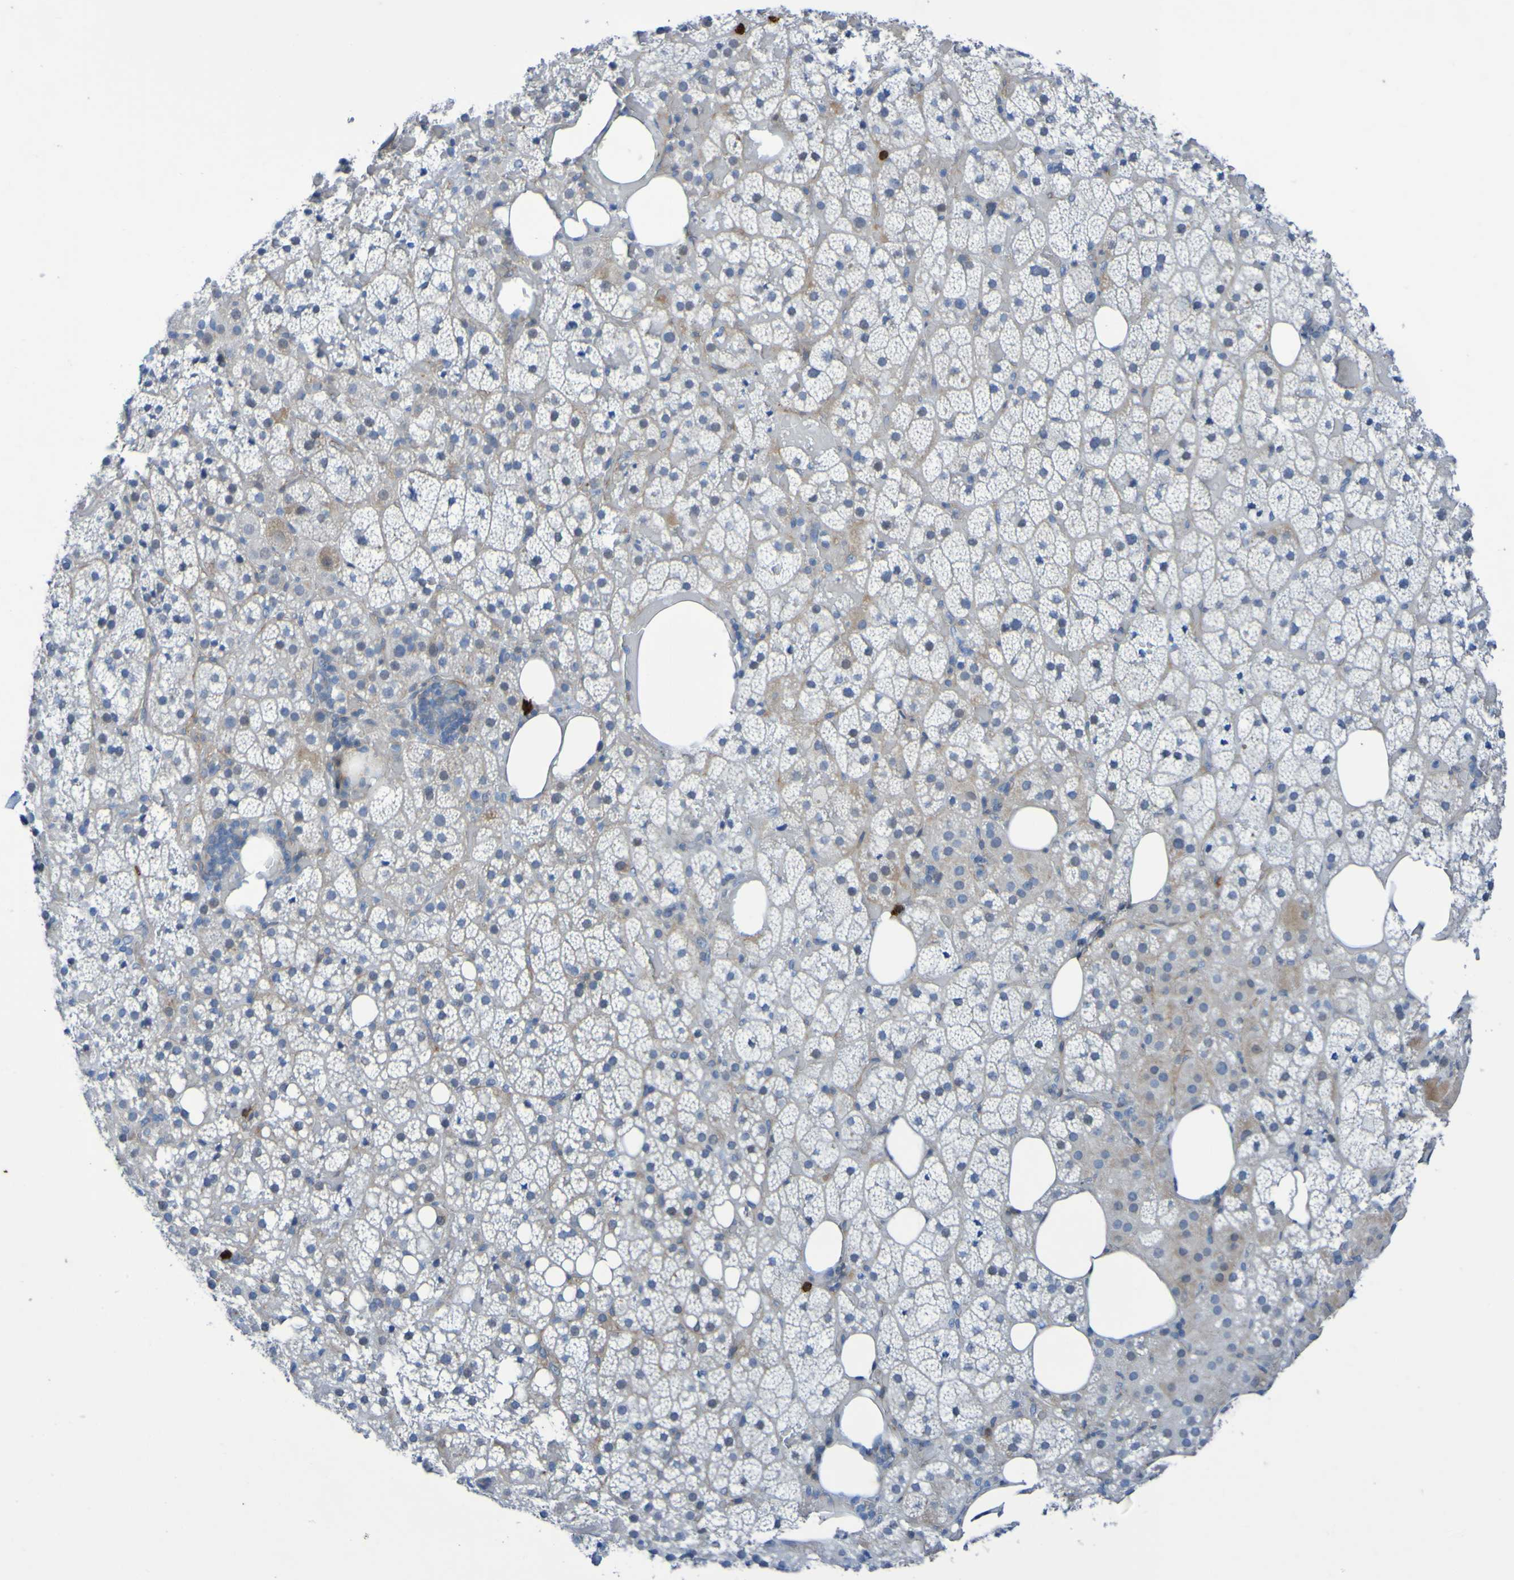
{"staining": {"intensity": "negative", "quantity": "none", "location": "none"}, "tissue": "adrenal gland", "cell_type": "Glandular cells", "image_type": "normal", "snomed": [{"axis": "morphology", "description": "Normal tissue, NOS"}, {"axis": "topography", "description": "Adrenal gland"}], "caption": "There is no significant expression in glandular cells of adrenal gland. Nuclei are stained in blue.", "gene": "C11orf24", "patient": {"sex": "female", "age": 59}}